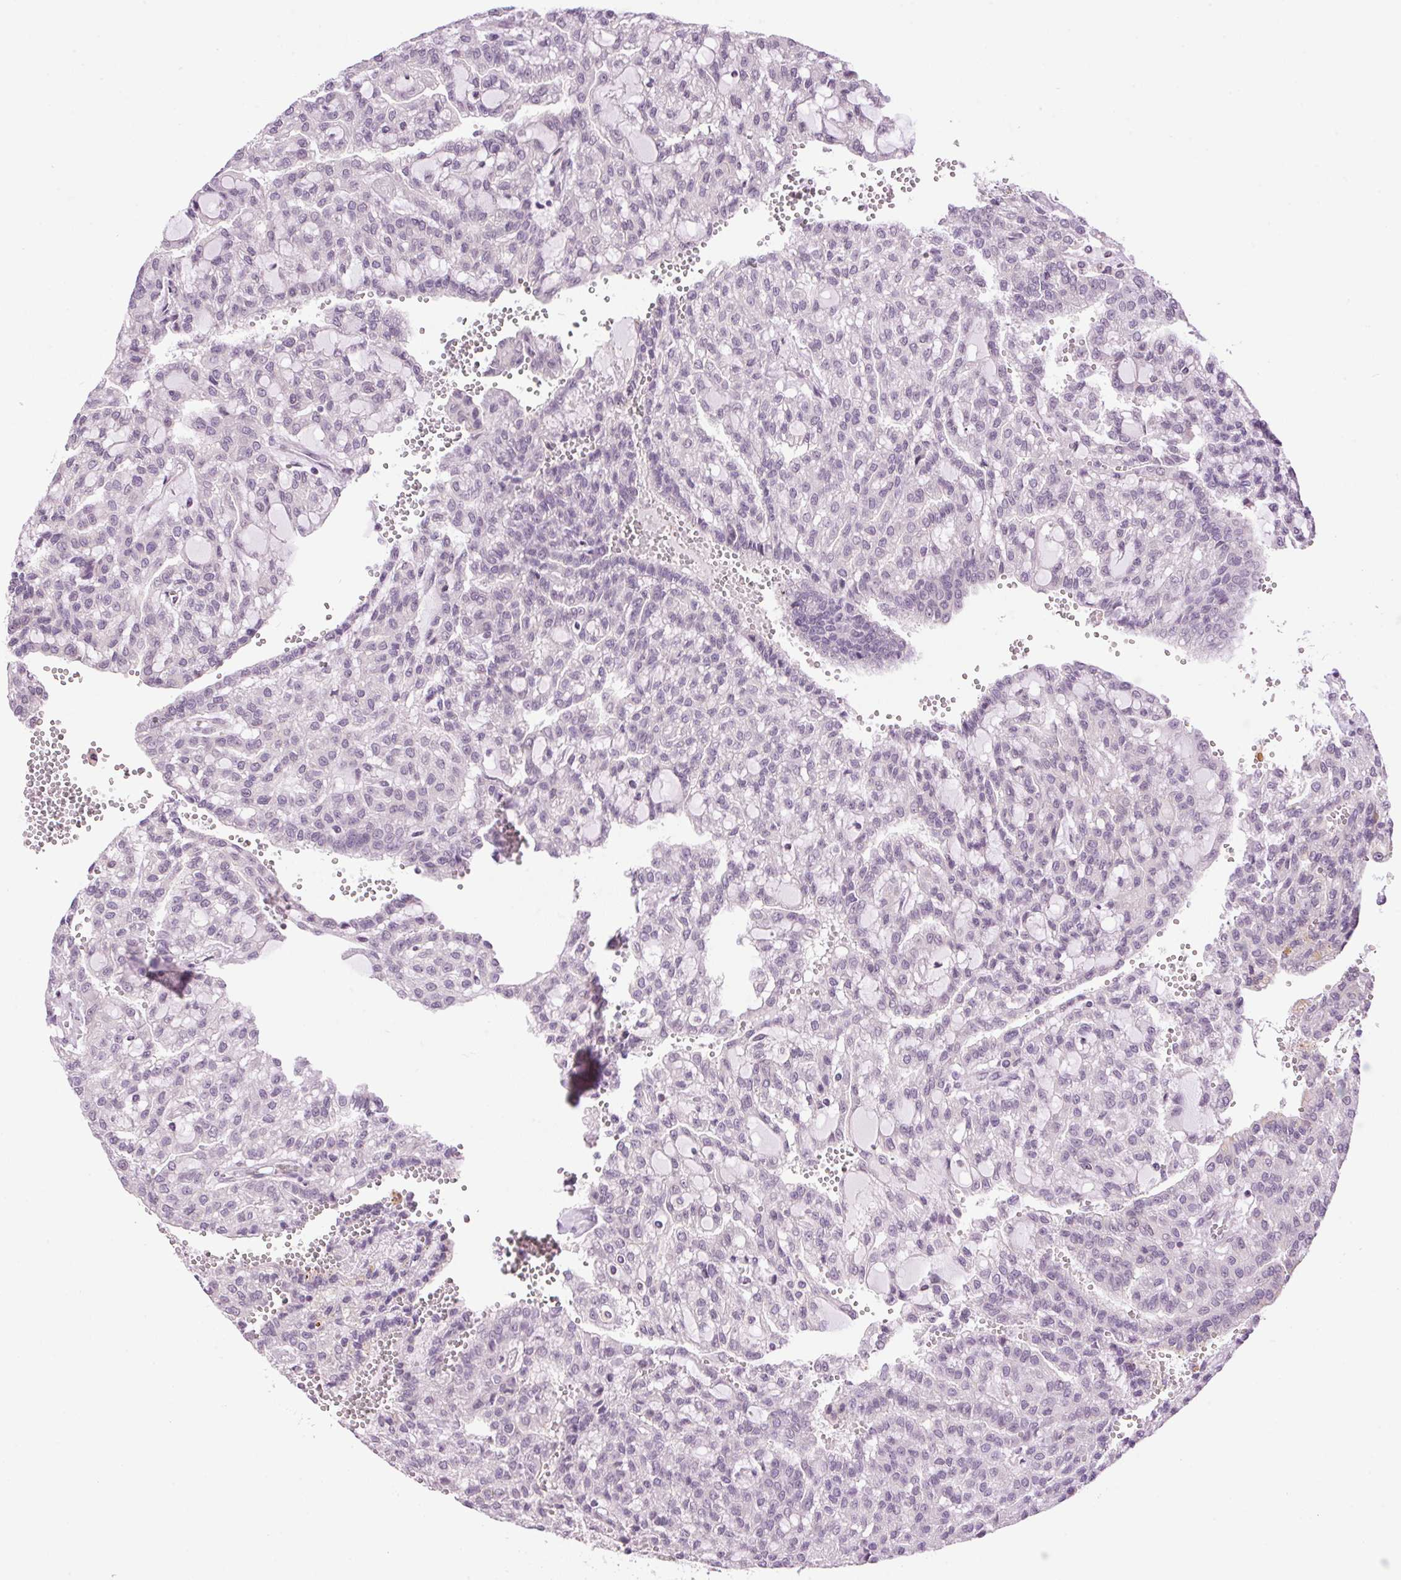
{"staining": {"intensity": "negative", "quantity": "none", "location": "none"}, "tissue": "renal cancer", "cell_type": "Tumor cells", "image_type": "cancer", "snomed": [{"axis": "morphology", "description": "Adenocarcinoma, NOS"}, {"axis": "topography", "description": "Kidney"}], "caption": "A histopathology image of human renal adenocarcinoma is negative for staining in tumor cells.", "gene": "SMIM13", "patient": {"sex": "male", "age": 63}}